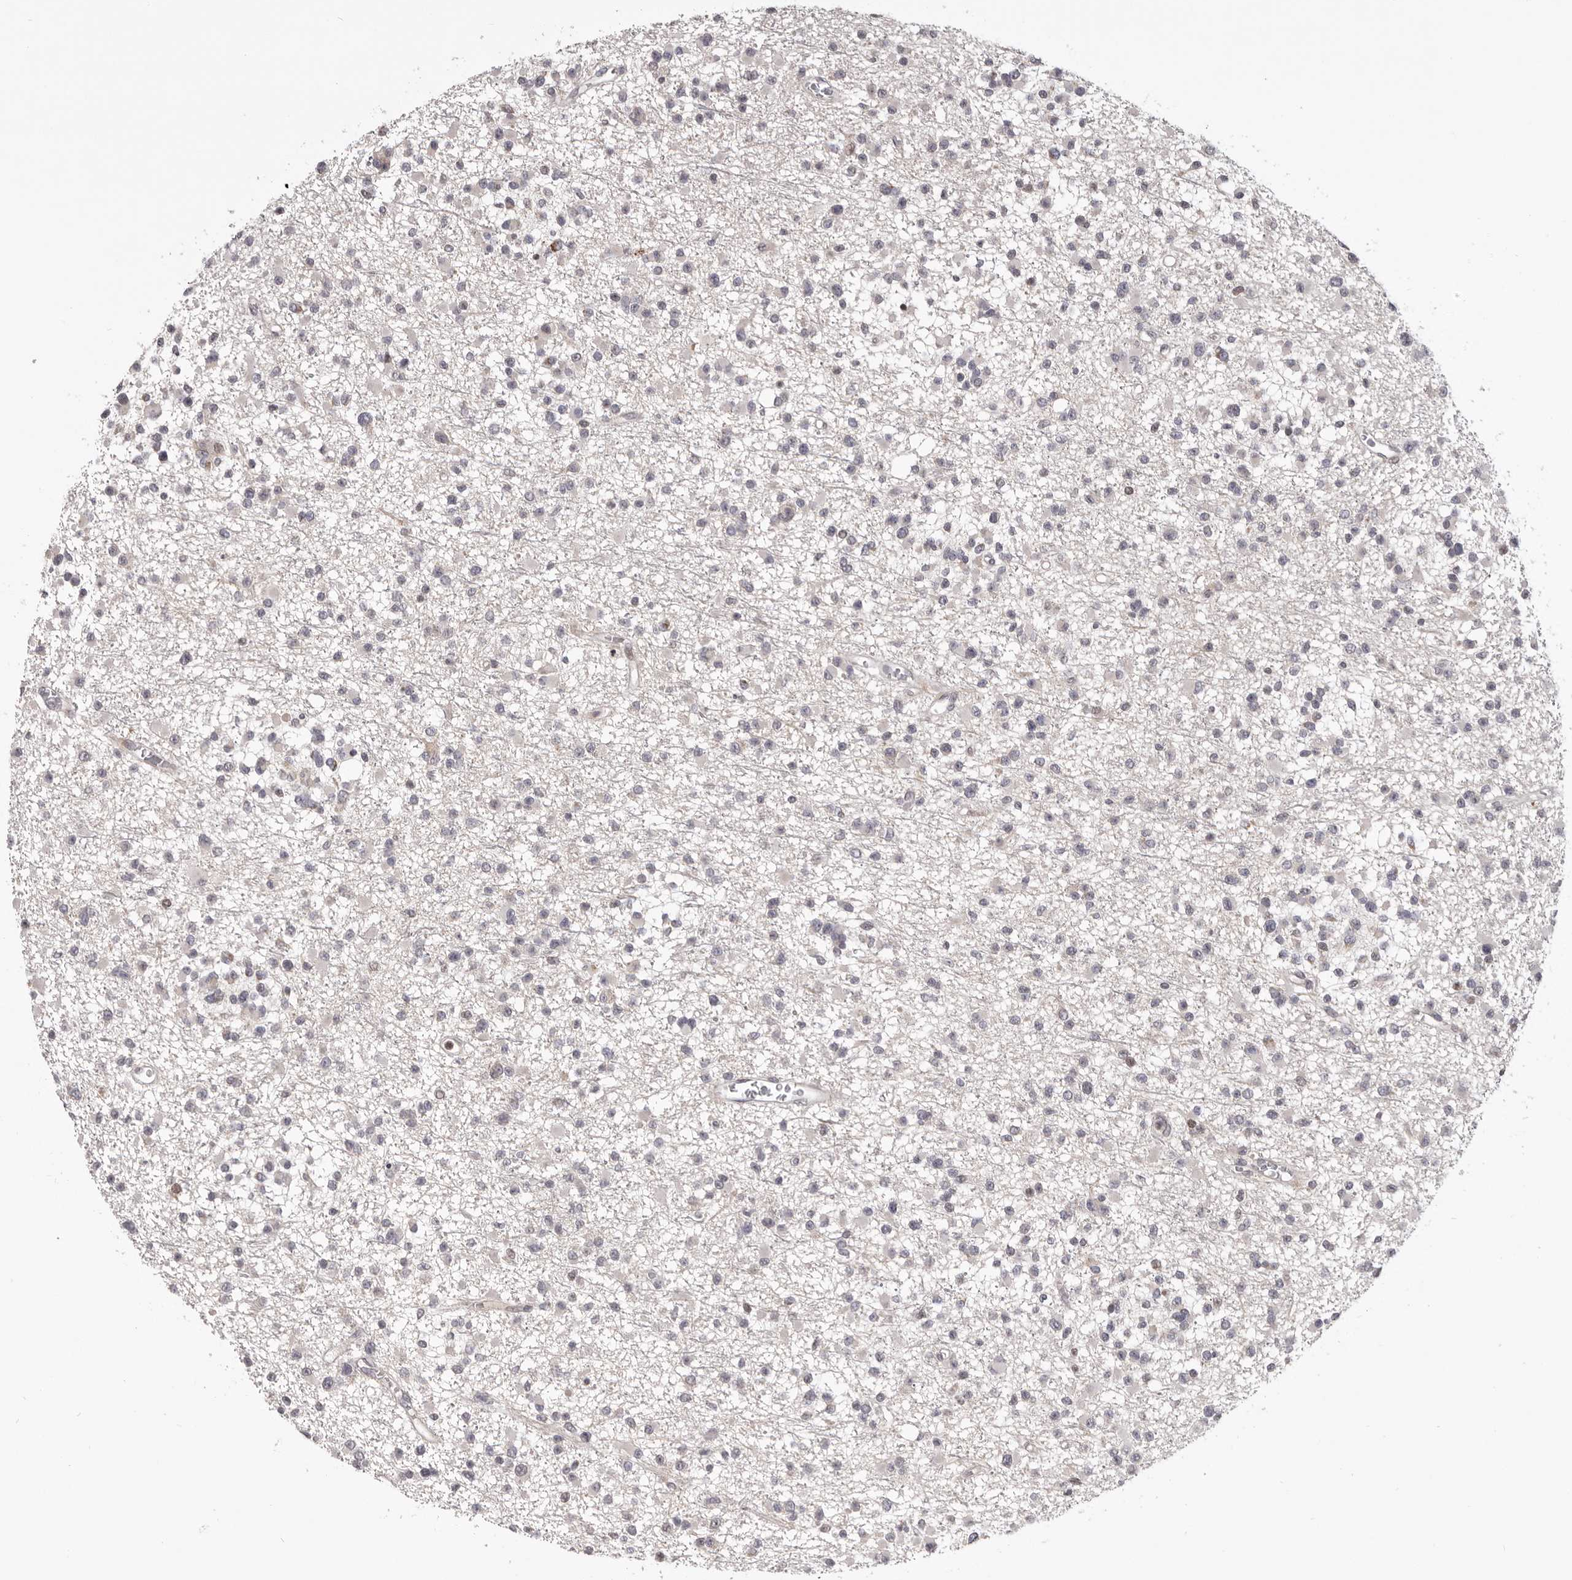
{"staining": {"intensity": "negative", "quantity": "none", "location": "none"}, "tissue": "glioma", "cell_type": "Tumor cells", "image_type": "cancer", "snomed": [{"axis": "morphology", "description": "Glioma, malignant, Low grade"}, {"axis": "topography", "description": "Brain"}], "caption": "High magnification brightfield microscopy of glioma stained with DAB (brown) and counterstained with hematoxylin (blue): tumor cells show no significant positivity. (DAB (3,3'-diaminobenzidine) immunohistochemistry with hematoxylin counter stain).", "gene": "AZIN1", "patient": {"sex": "female", "age": 22}}